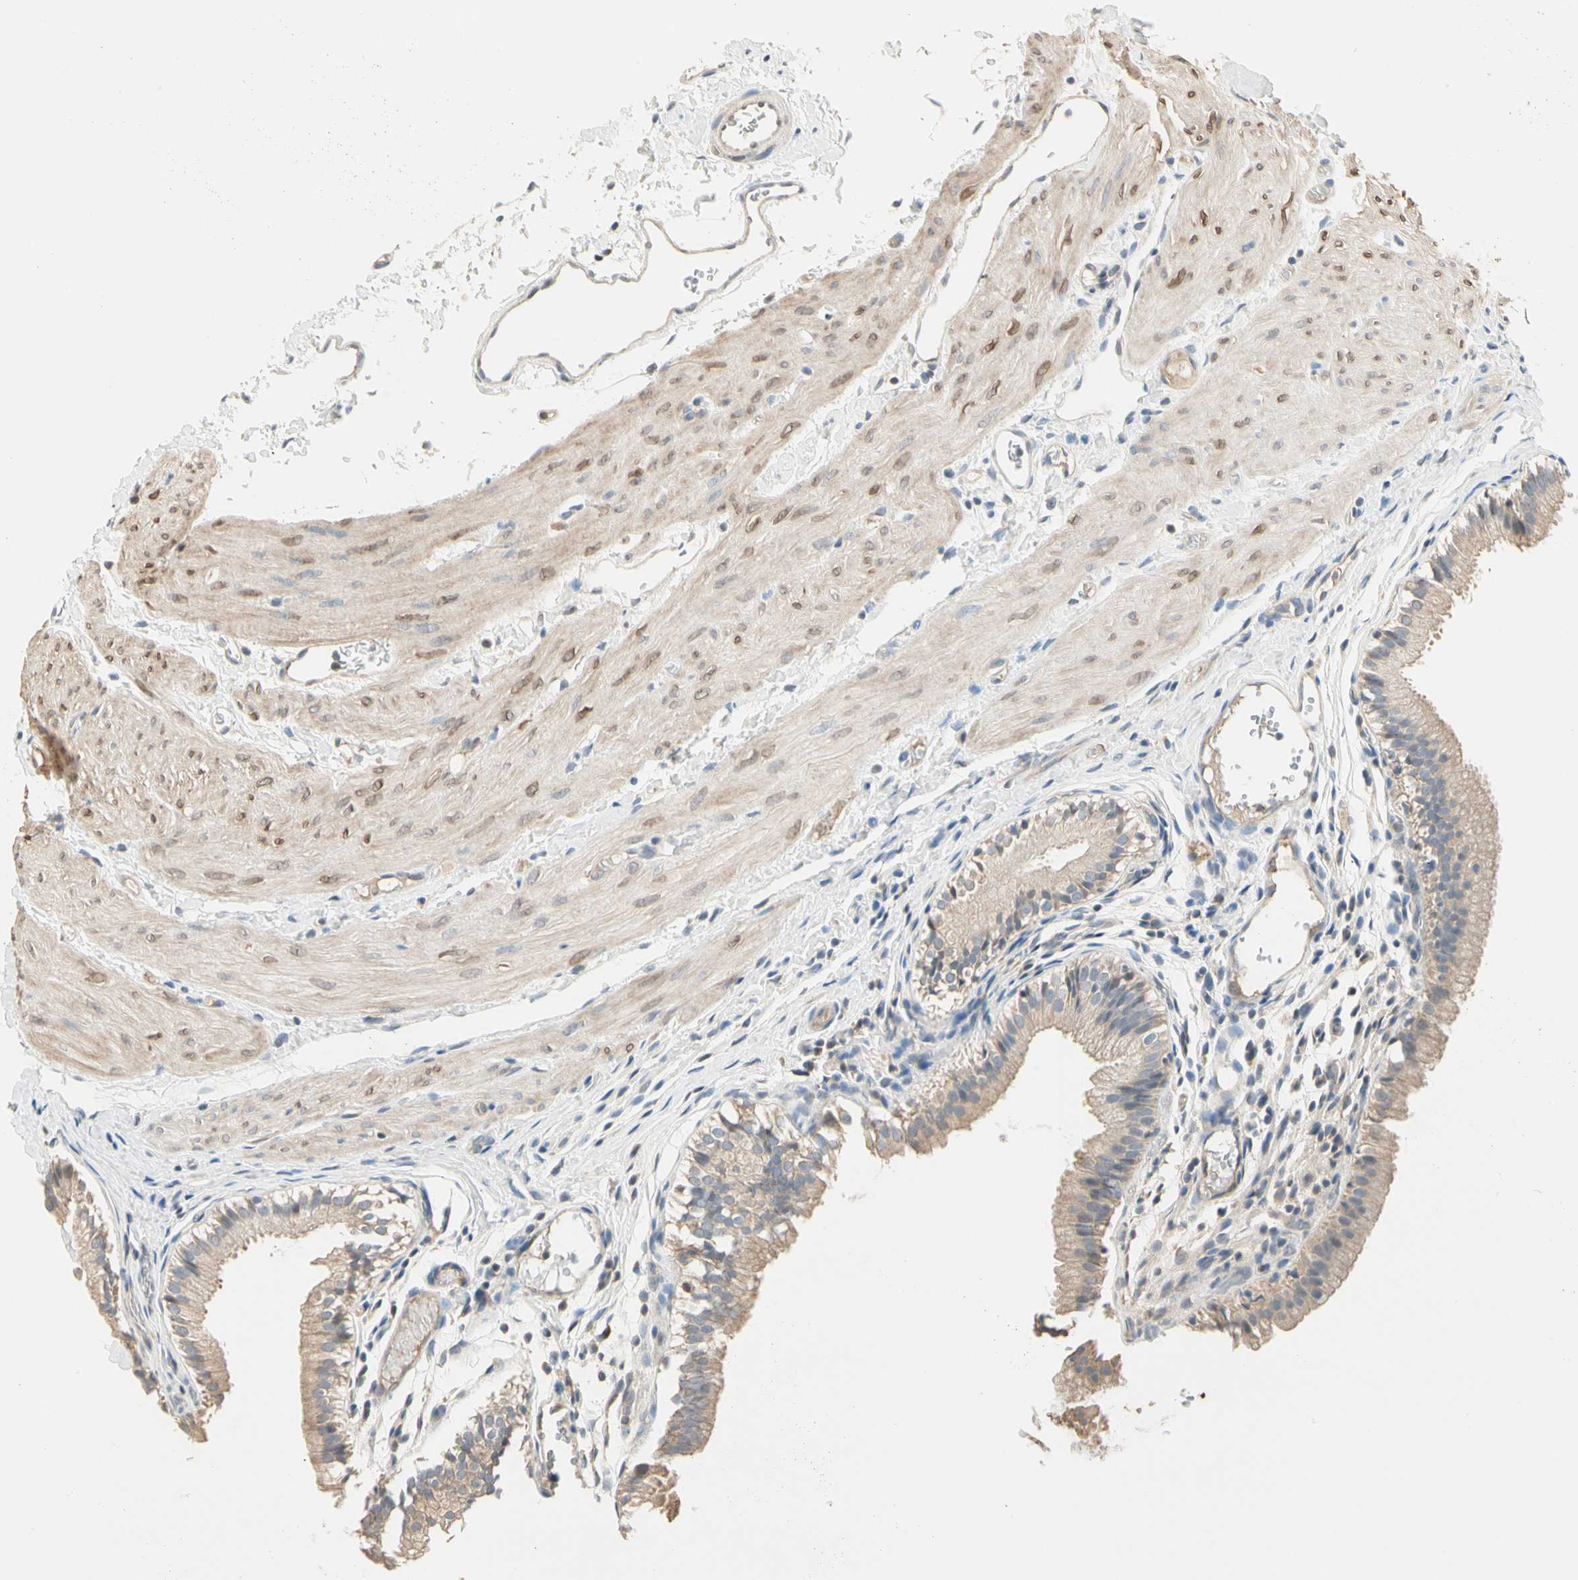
{"staining": {"intensity": "weak", "quantity": ">75%", "location": "cytoplasmic/membranous"}, "tissue": "gallbladder", "cell_type": "Glandular cells", "image_type": "normal", "snomed": [{"axis": "morphology", "description": "Normal tissue, NOS"}, {"axis": "topography", "description": "Gallbladder"}], "caption": "Protein expression analysis of unremarkable gallbladder shows weak cytoplasmic/membranous expression in about >75% of glandular cells. (DAB IHC with brightfield microscopy, high magnification).", "gene": "GPR153", "patient": {"sex": "female", "age": 26}}